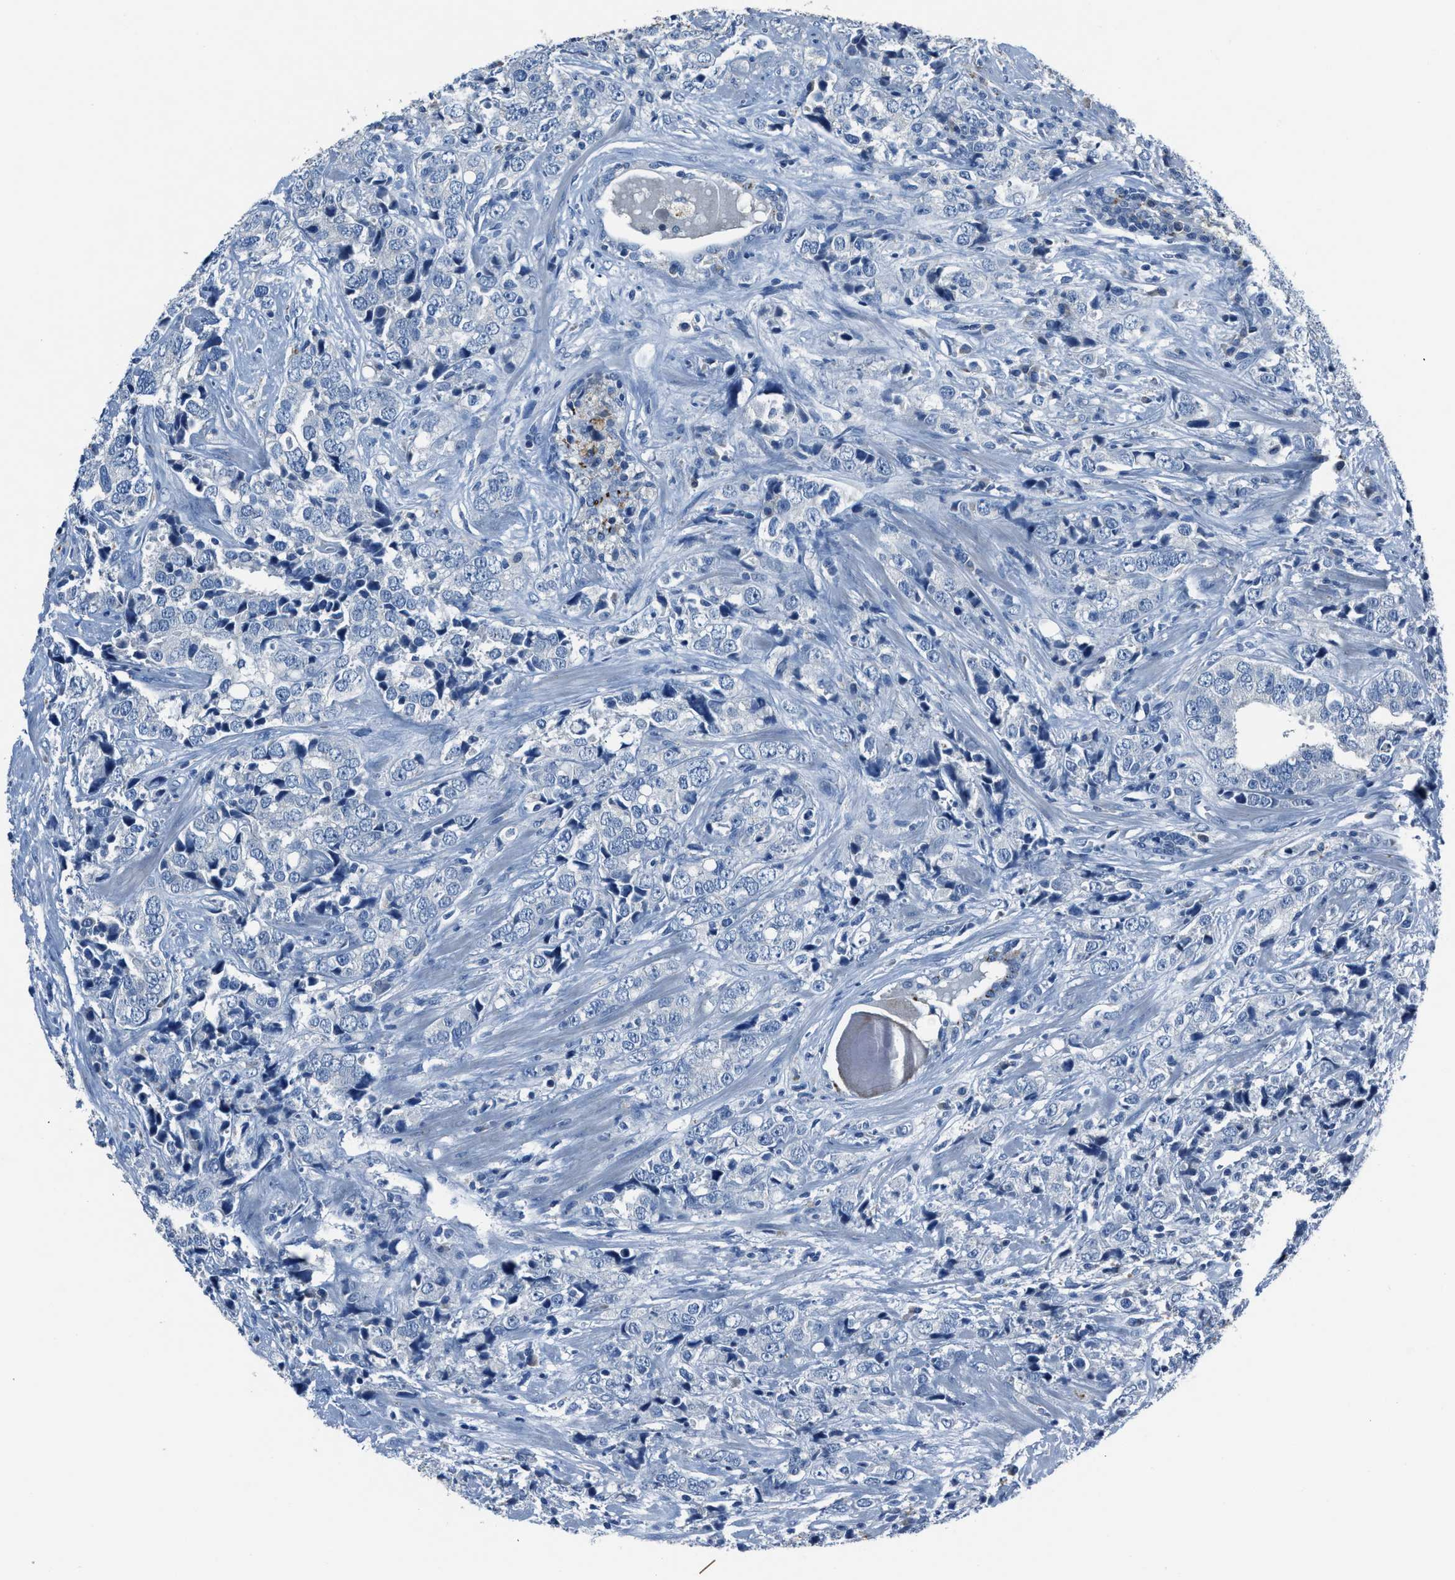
{"staining": {"intensity": "negative", "quantity": "none", "location": "none"}, "tissue": "prostate cancer", "cell_type": "Tumor cells", "image_type": "cancer", "snomed": [{"axis": "morphology", "description": "Adenocarcinoma, High grade"}, {"axis": "topography", "description": "Prostate"}], "caption": "The histopathology image demonstrates no staining of tumor cells in prostate cancer. (DAB IHC with hematoxylin counter stain).", "gene": "ADAM2", "patient": {"sex": "male", "age": 71}}